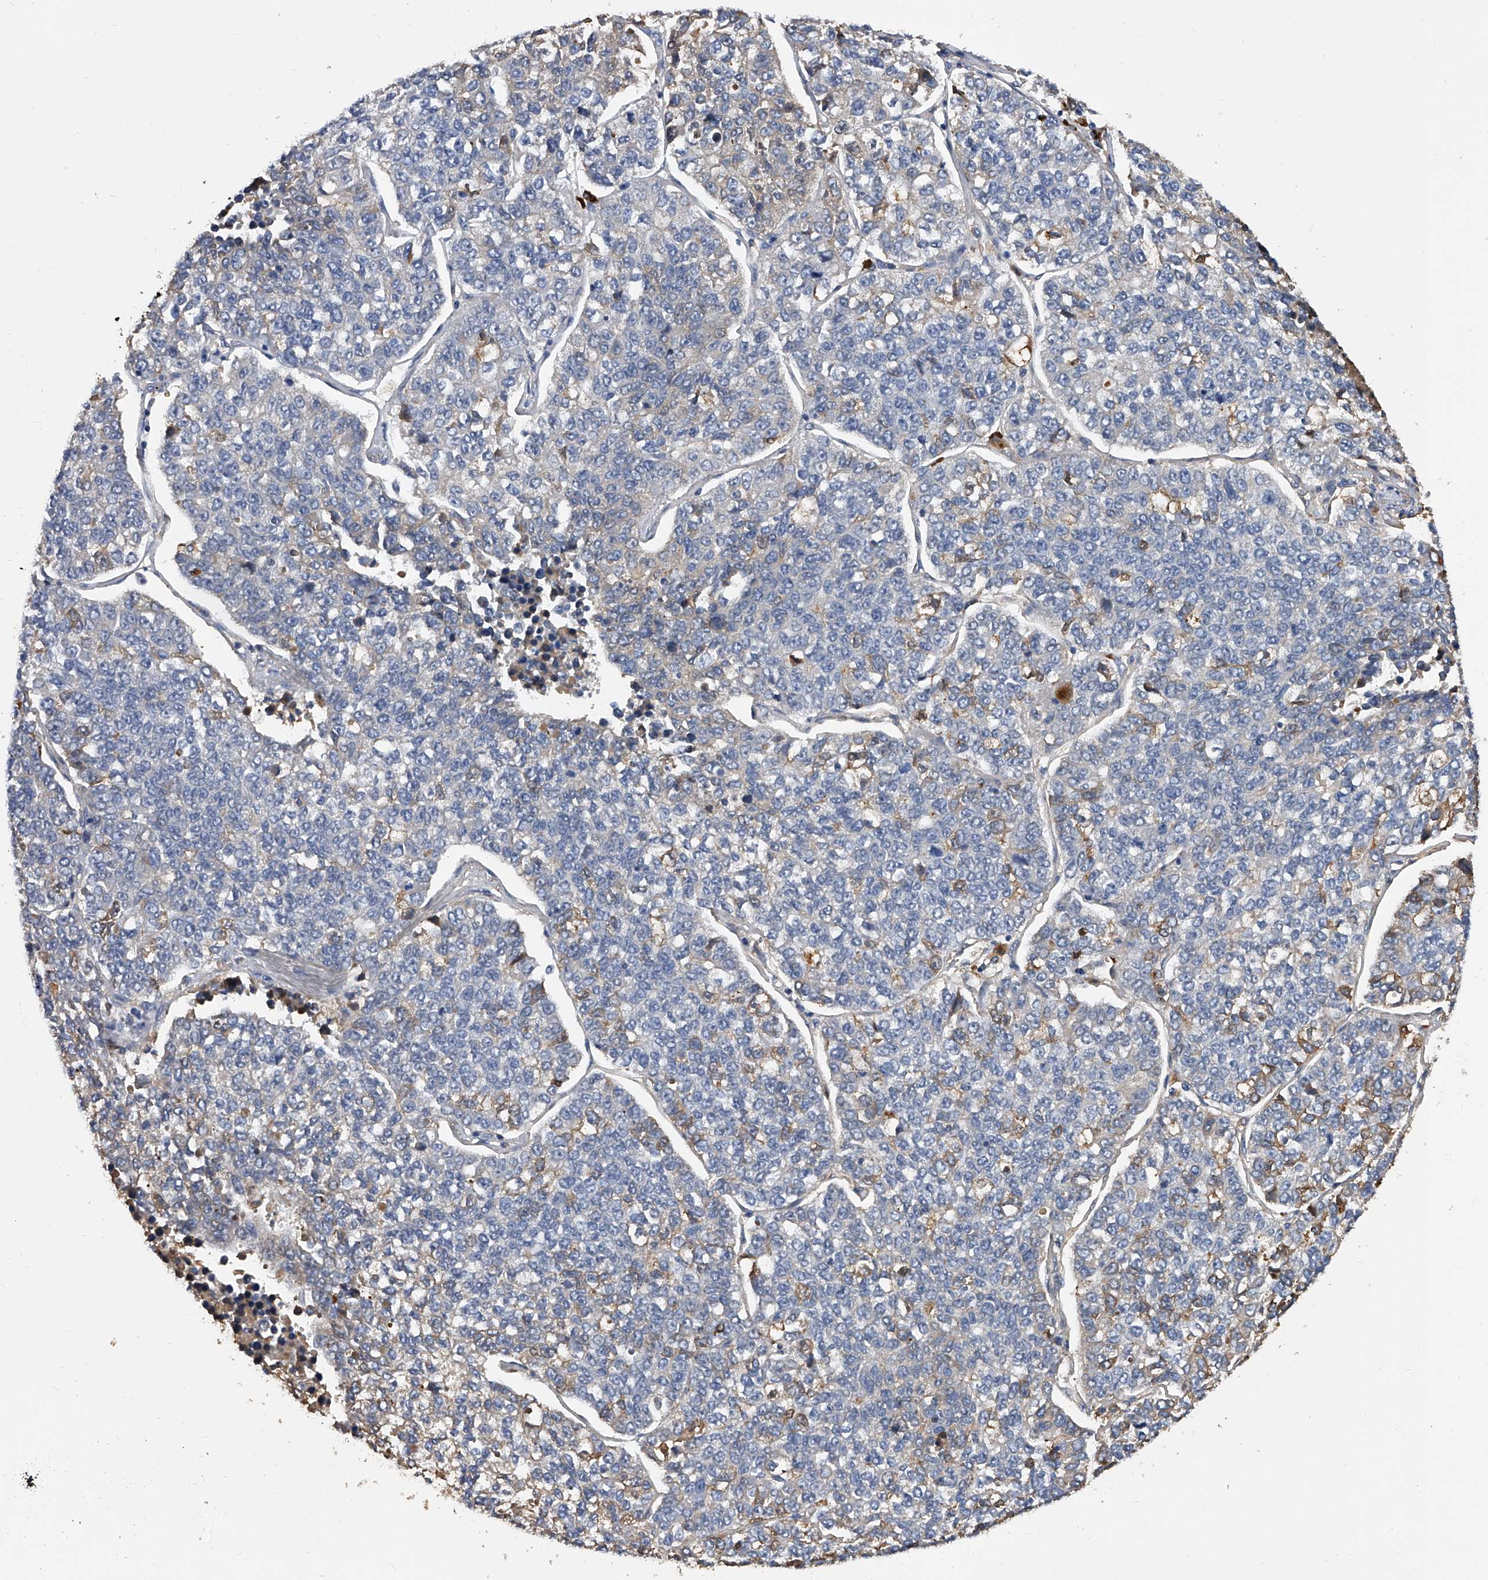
{"staining": {"intensity": "negative", "quantity": "none", "location": "none"}, "tissue": "lung cancer", "cell_type": "Tumor cells", "image_type": "cancer", "snomed": [{"axis": "morphology", "description": "Adenocarcinoma, NOS"}, {"axis": "topography", "description": "Lung"}], "caption": "Immunohistochemistry (IHC) micrograph of neoplastic tissue: lung adenocarcinoma stained with DAB demonstrates no significant protein expression in tumor cells.", "gene": "ZNF25", "patient": {"sex": "male", "age": 49}}